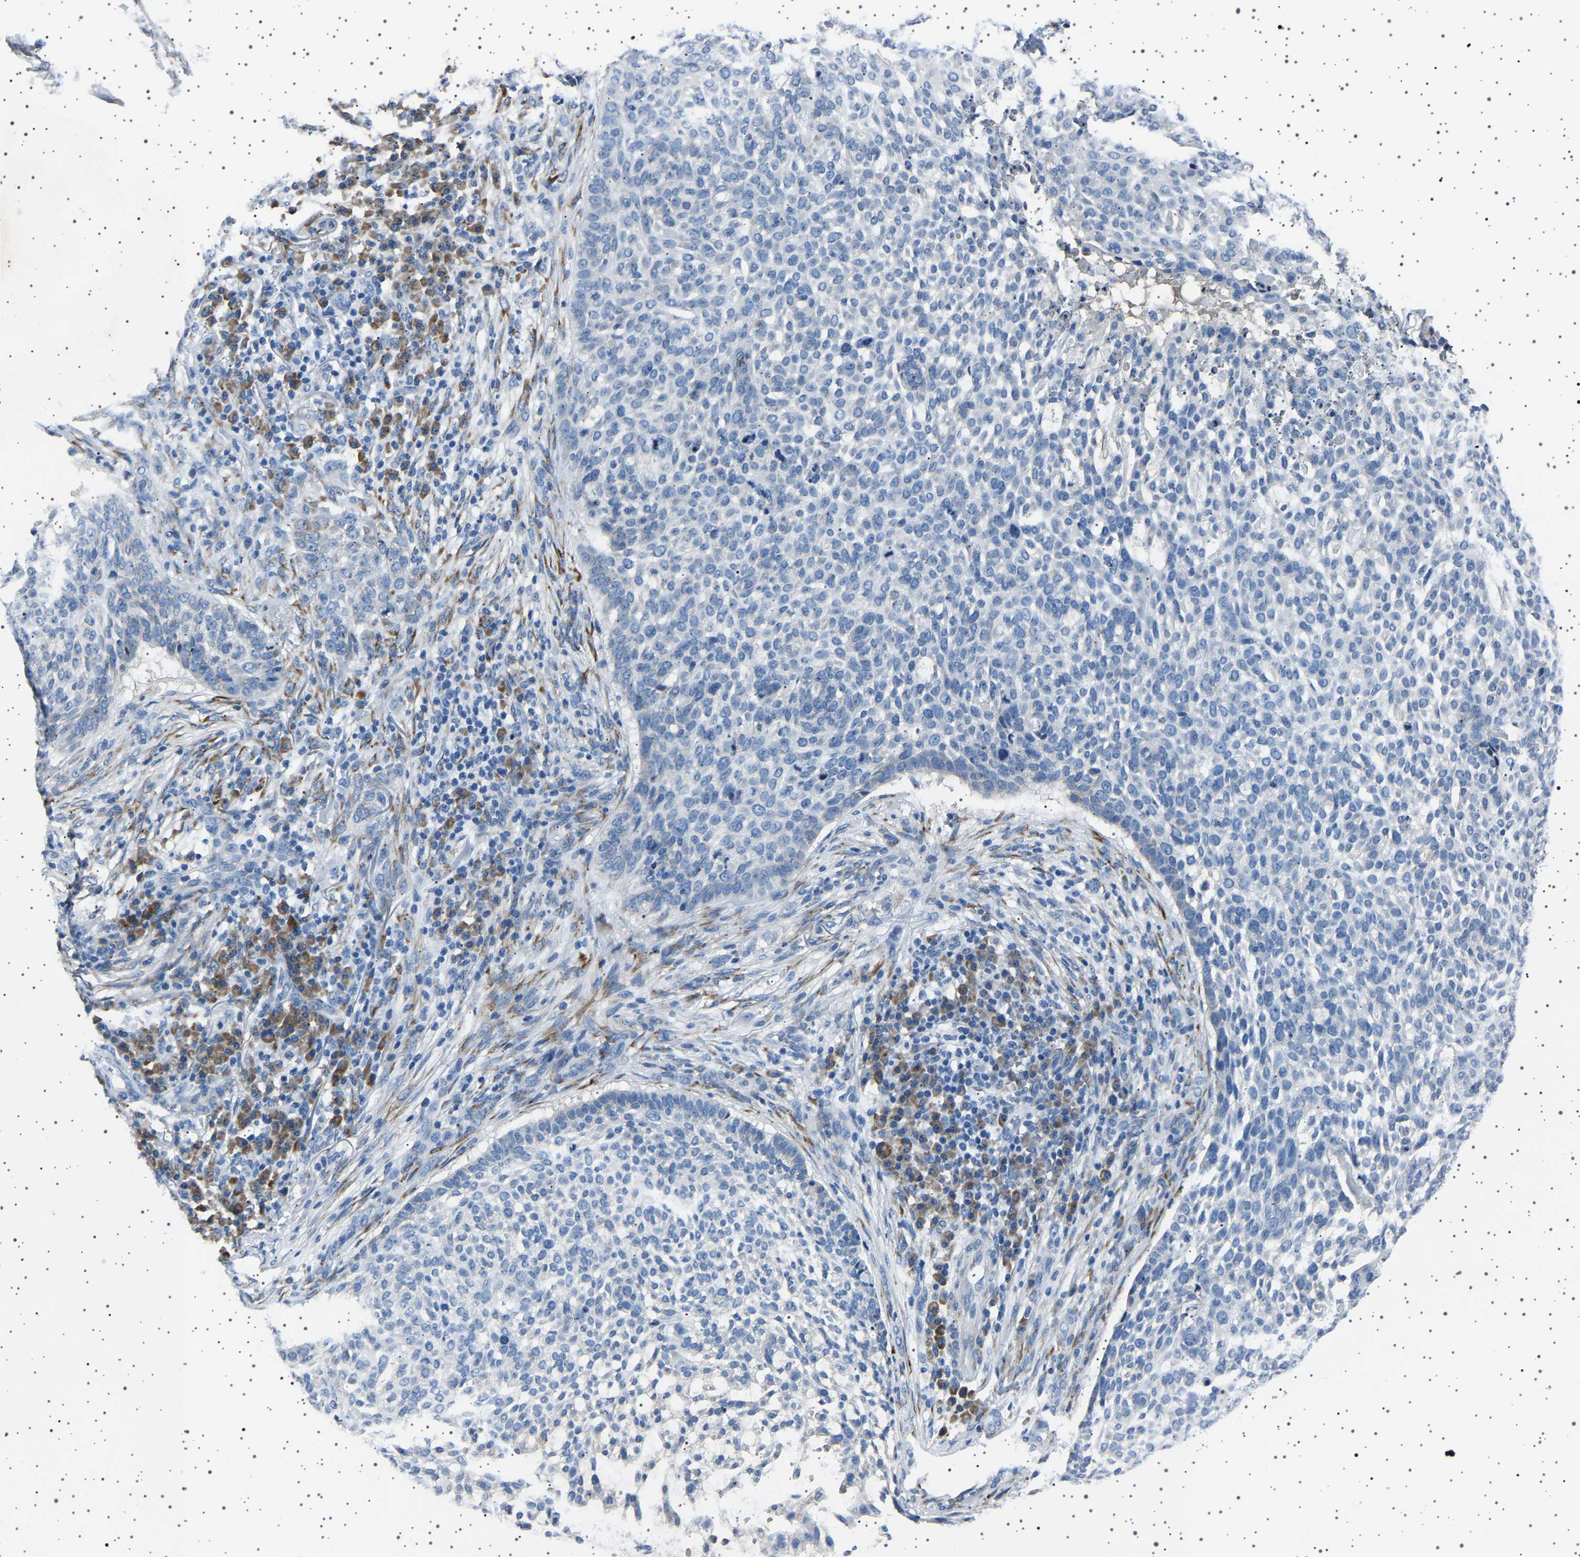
{"staining": {"intensity": "negative", "quantity": "none", "location": "none"}, "tissue": "skin cancer", "cell_type": "Tumor cells", "image_type": "cancer", "snomed": [{"axis": "morphology", "description": "Basal cell carcinoma"}, {"axis": "topography", "description": "Skin"}], "caption": "Immunohistochemical staining of skin basal cell carcinoma exhibits no significant staining in tumor cells. (Stains: DAB immunohistochemistry (IHC) with hematoxylin counter stain, Microscopy: brightfield microscopy at high magnification).", "gene": "FTCD", "patient": {"sex": "female", "age": 64}}